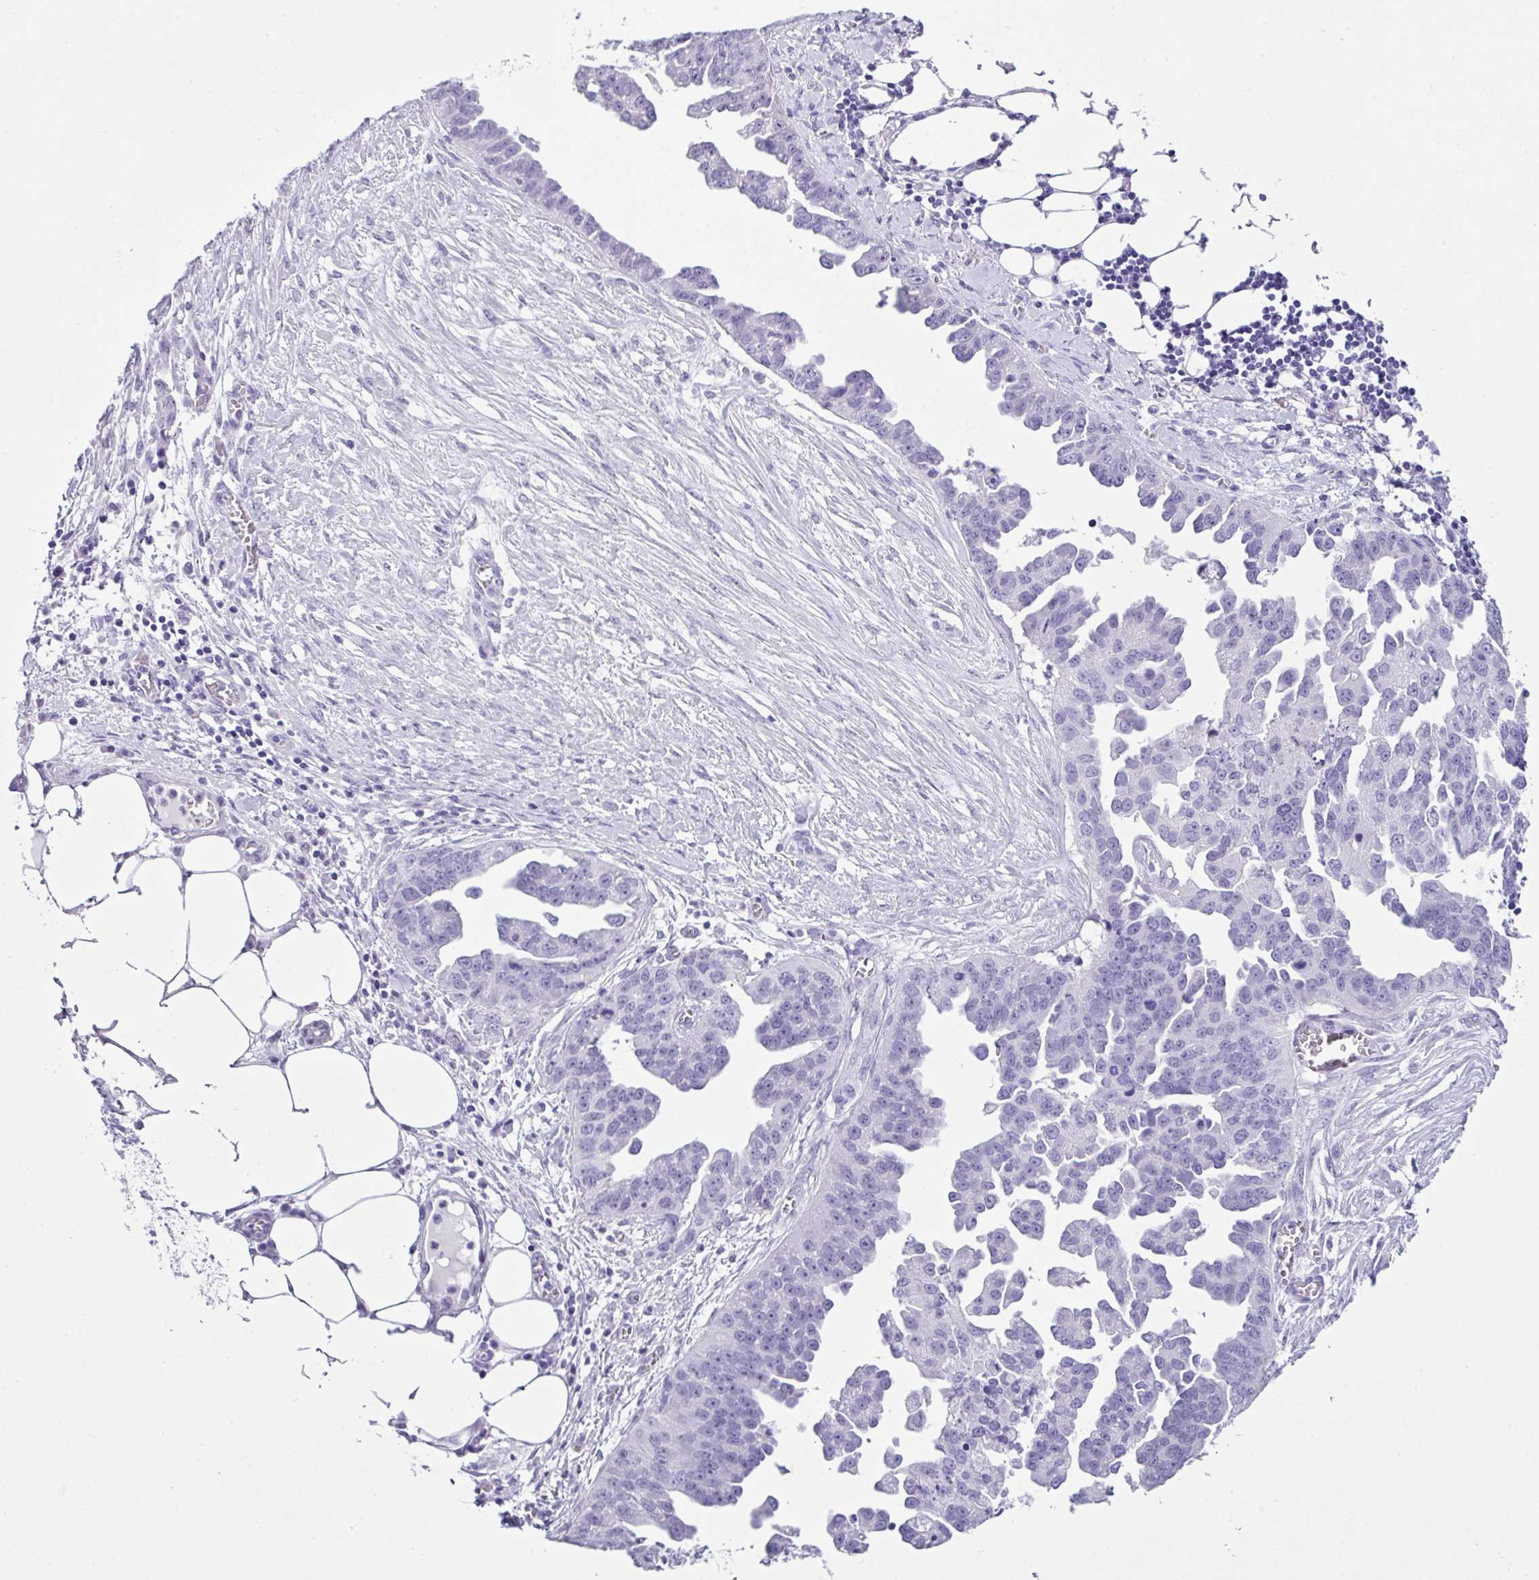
{"staining": {"intensity": "negative", "quantity": "none", "location": "none"}, "tissue": "ovarian cancer", "cell_type": "Tumor cells", "image_type": "cancer", "snomed": [{"axis": "morphology", "description": "Cystadenocarcinoma, serous, NOS"}, {"axis": "topography", "description": "Ovary"}], "caption": "This micrograph is of ovarian serous cystadenocarcinoma stained with immunohistochemistry (IHC) to label a protein in brown with the nuclei are counter-stained blue. There is no positivity in tumor cells.", "gene": "LGALS4", "patient": {"sex": "female", "age": 75}}